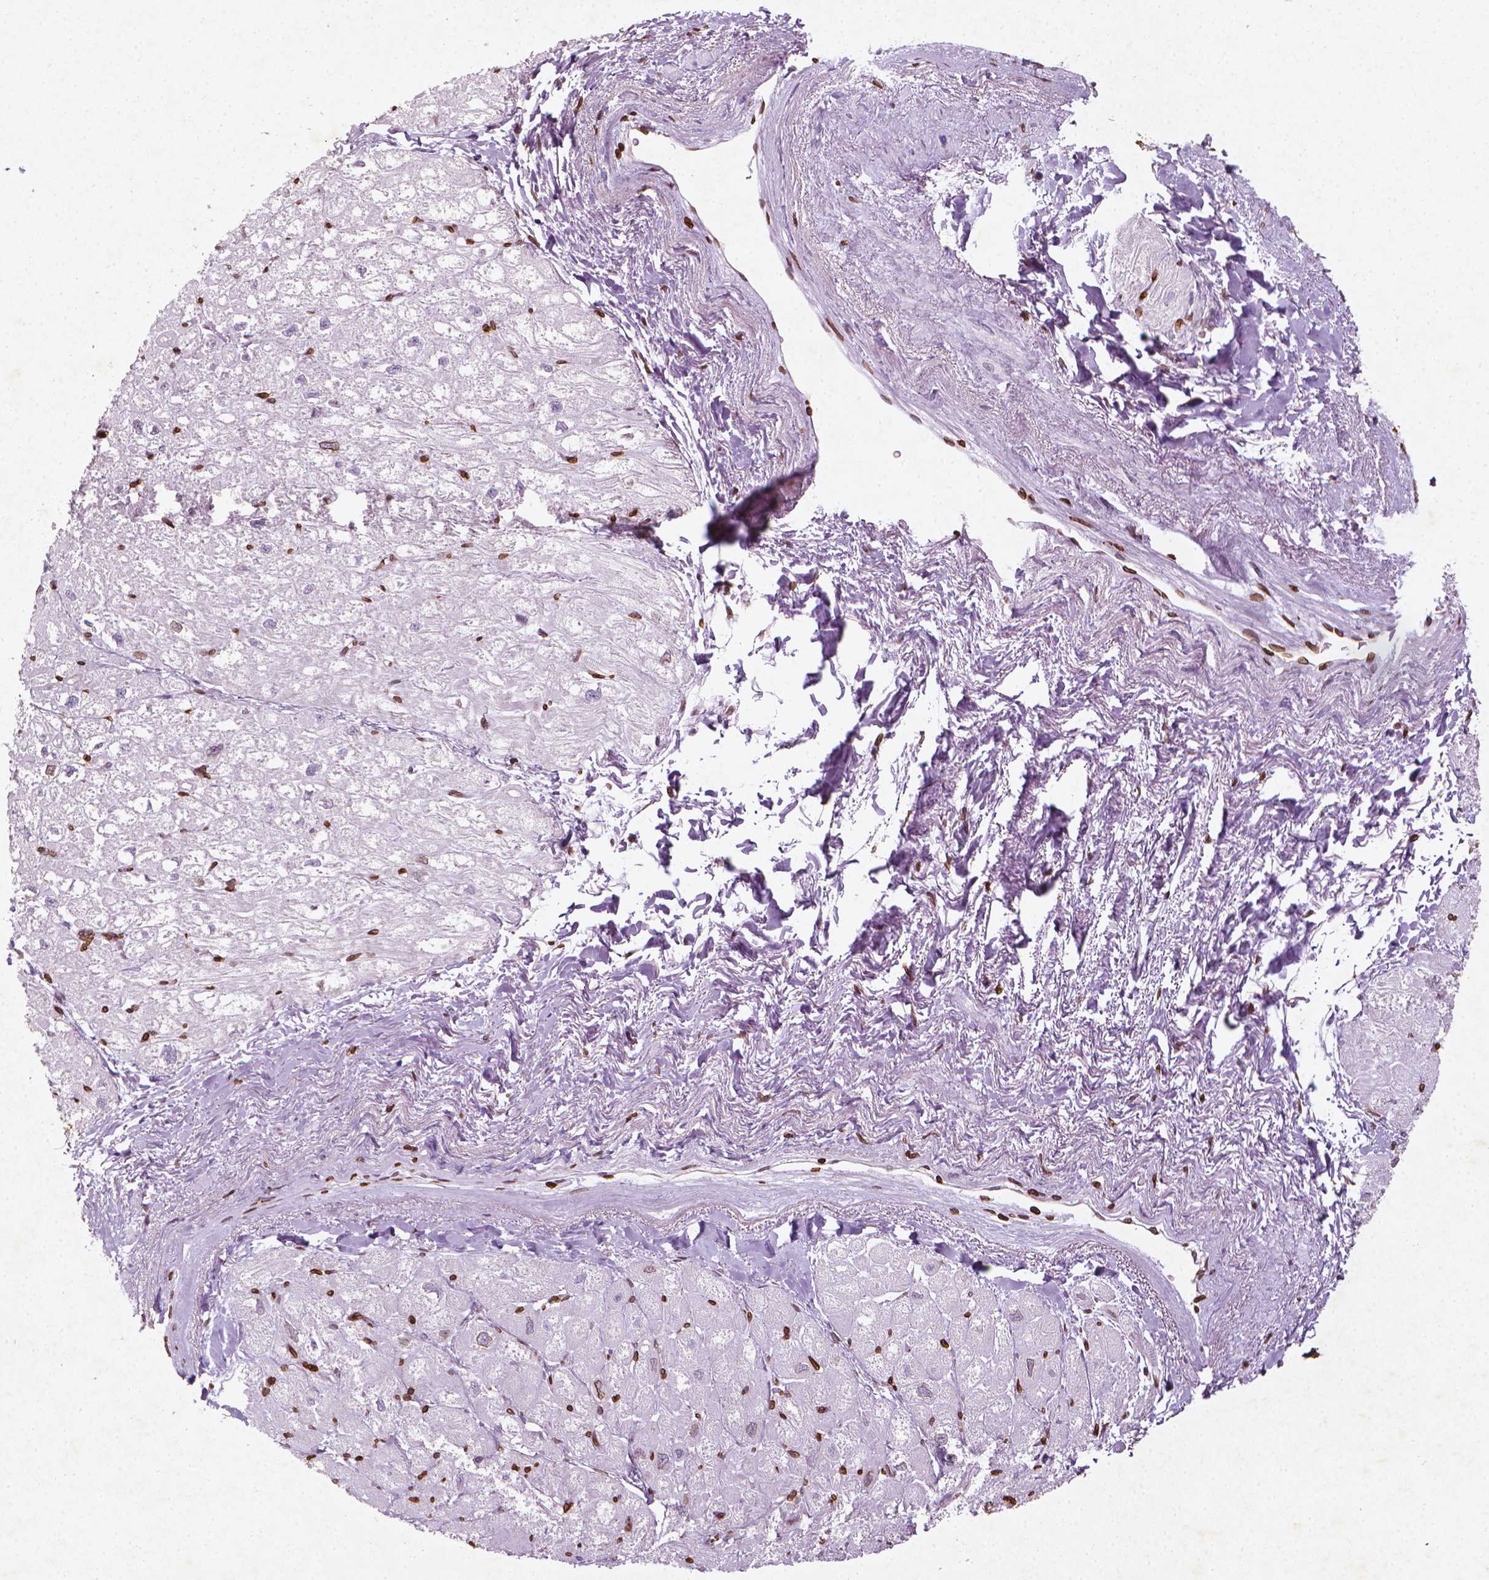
{"staining": {"intensity": "strong", "quantity": "<25%", "location": "nuclear"}, "tissue": "heart muscle", "cell_type": "Cardiomyocytes", "image_type": "normal", "snomed": [{"axis": "morphology", "description": "Normal tissue, NOS"}, {"axis": "topography", "description": "Heart"}], "caption": "Immunohistochemistry (IHC) micrograph of benign heart muscle stained for a protein (brown), which shows medium levels of strong nuclear expression in about <25% of cardiomyocytes.", "gene": "LMNB1", "patient": {"sex": "female", "age": 69}}